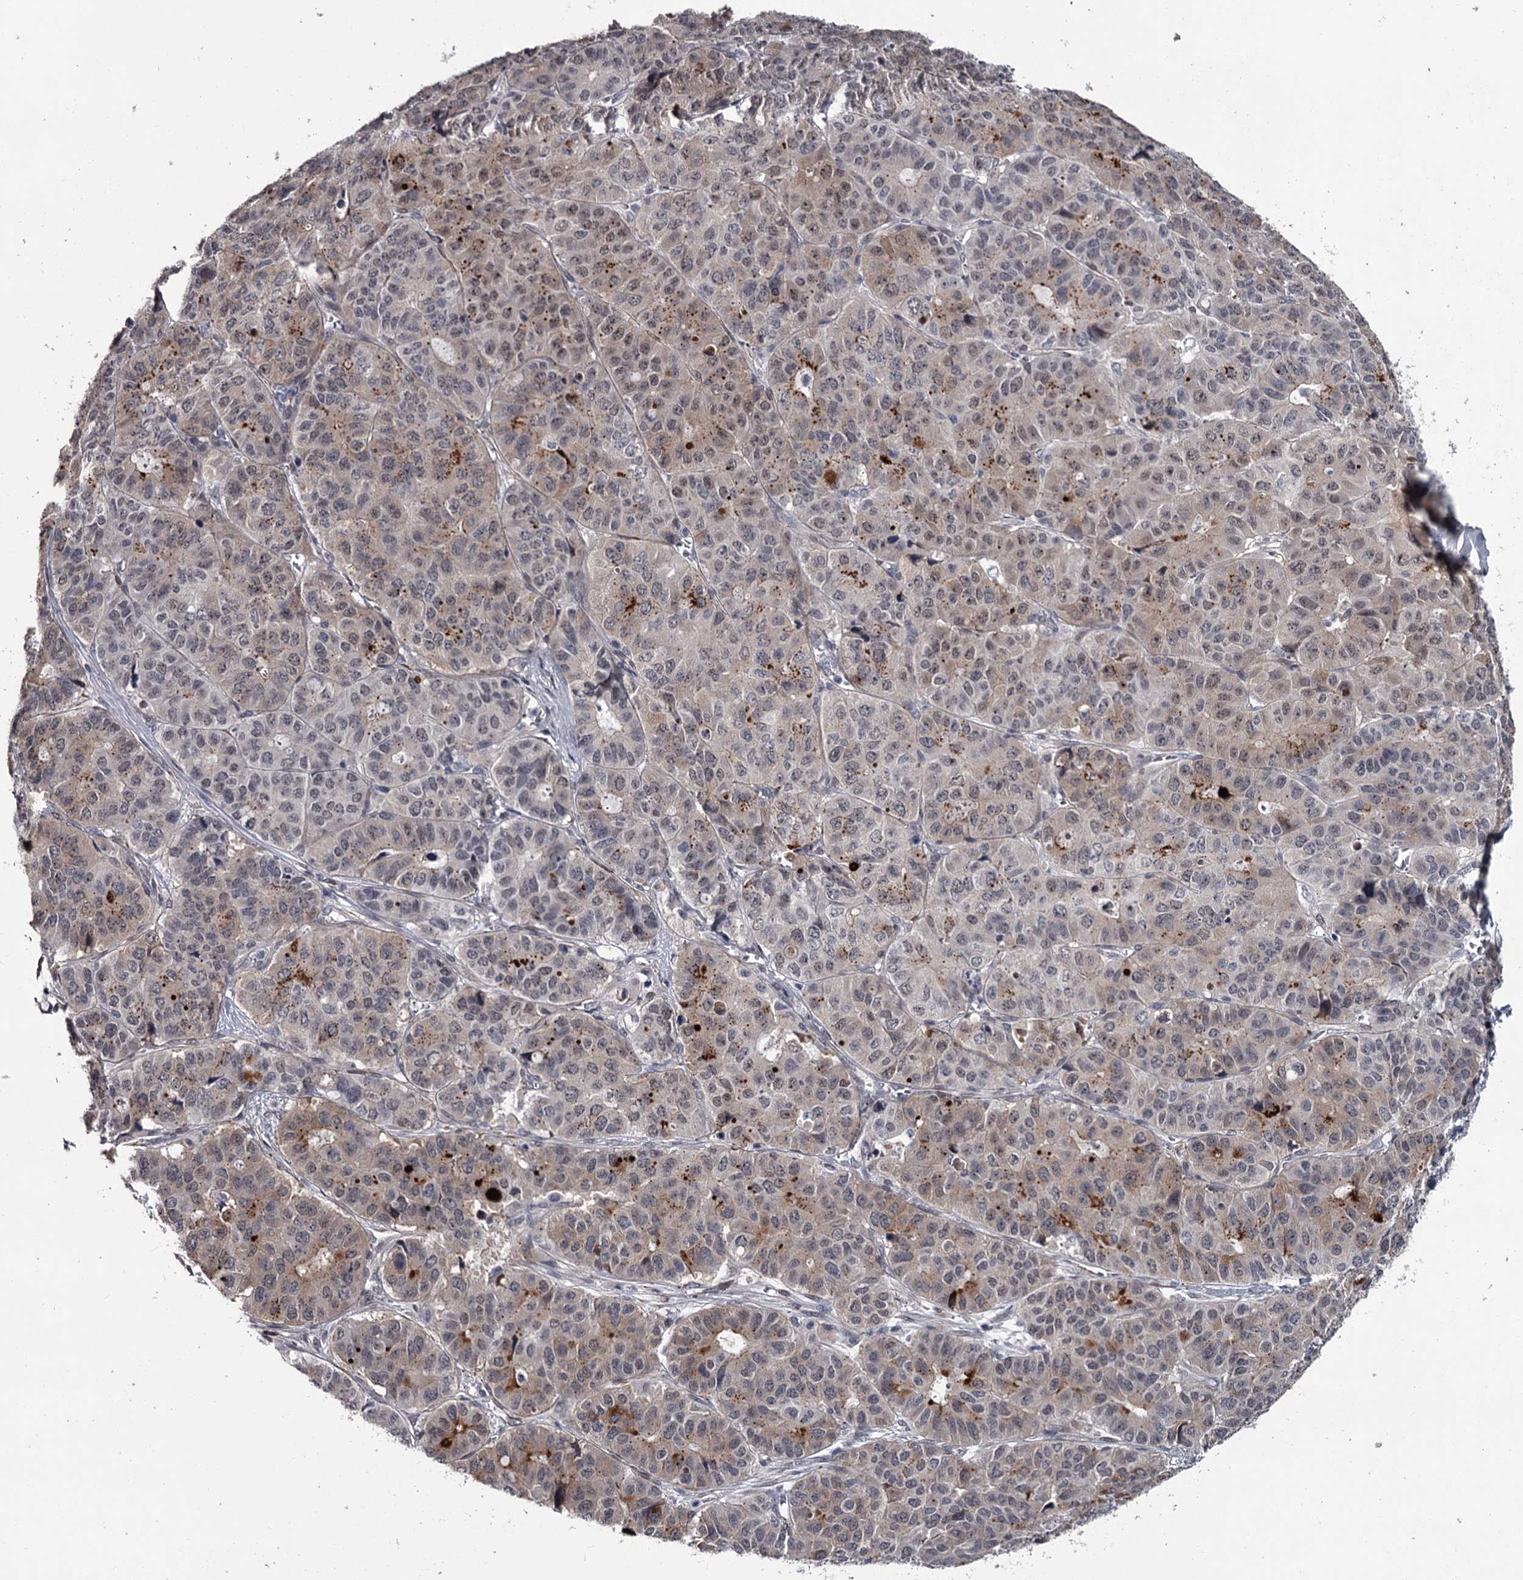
{"staining": {"intensity": "moderate", "quantity": "25%-75%", "location": "cytoplasmic/membranous"}, "tissue": "pancreatic cancer", "cell_type": "Tumor cells", "image_type": "cancer", "snomed": [{"axis": "morphology", "description": "Adenocarcinoma, NOS"}, {"axis": "topography", "description": "Pancreas"}], "caption": "DAB immunohistochemical staining of human pancreatic adenocarcinoma reveals moderate cytoplasmic/membranous protein positivity in about 25%-75% of tumor cells. (brown staining indicates protein expression, while blue staining denotes nuclei).", "gene": "PRPF40B", "patient": {"sex": "male", "age": 50}}